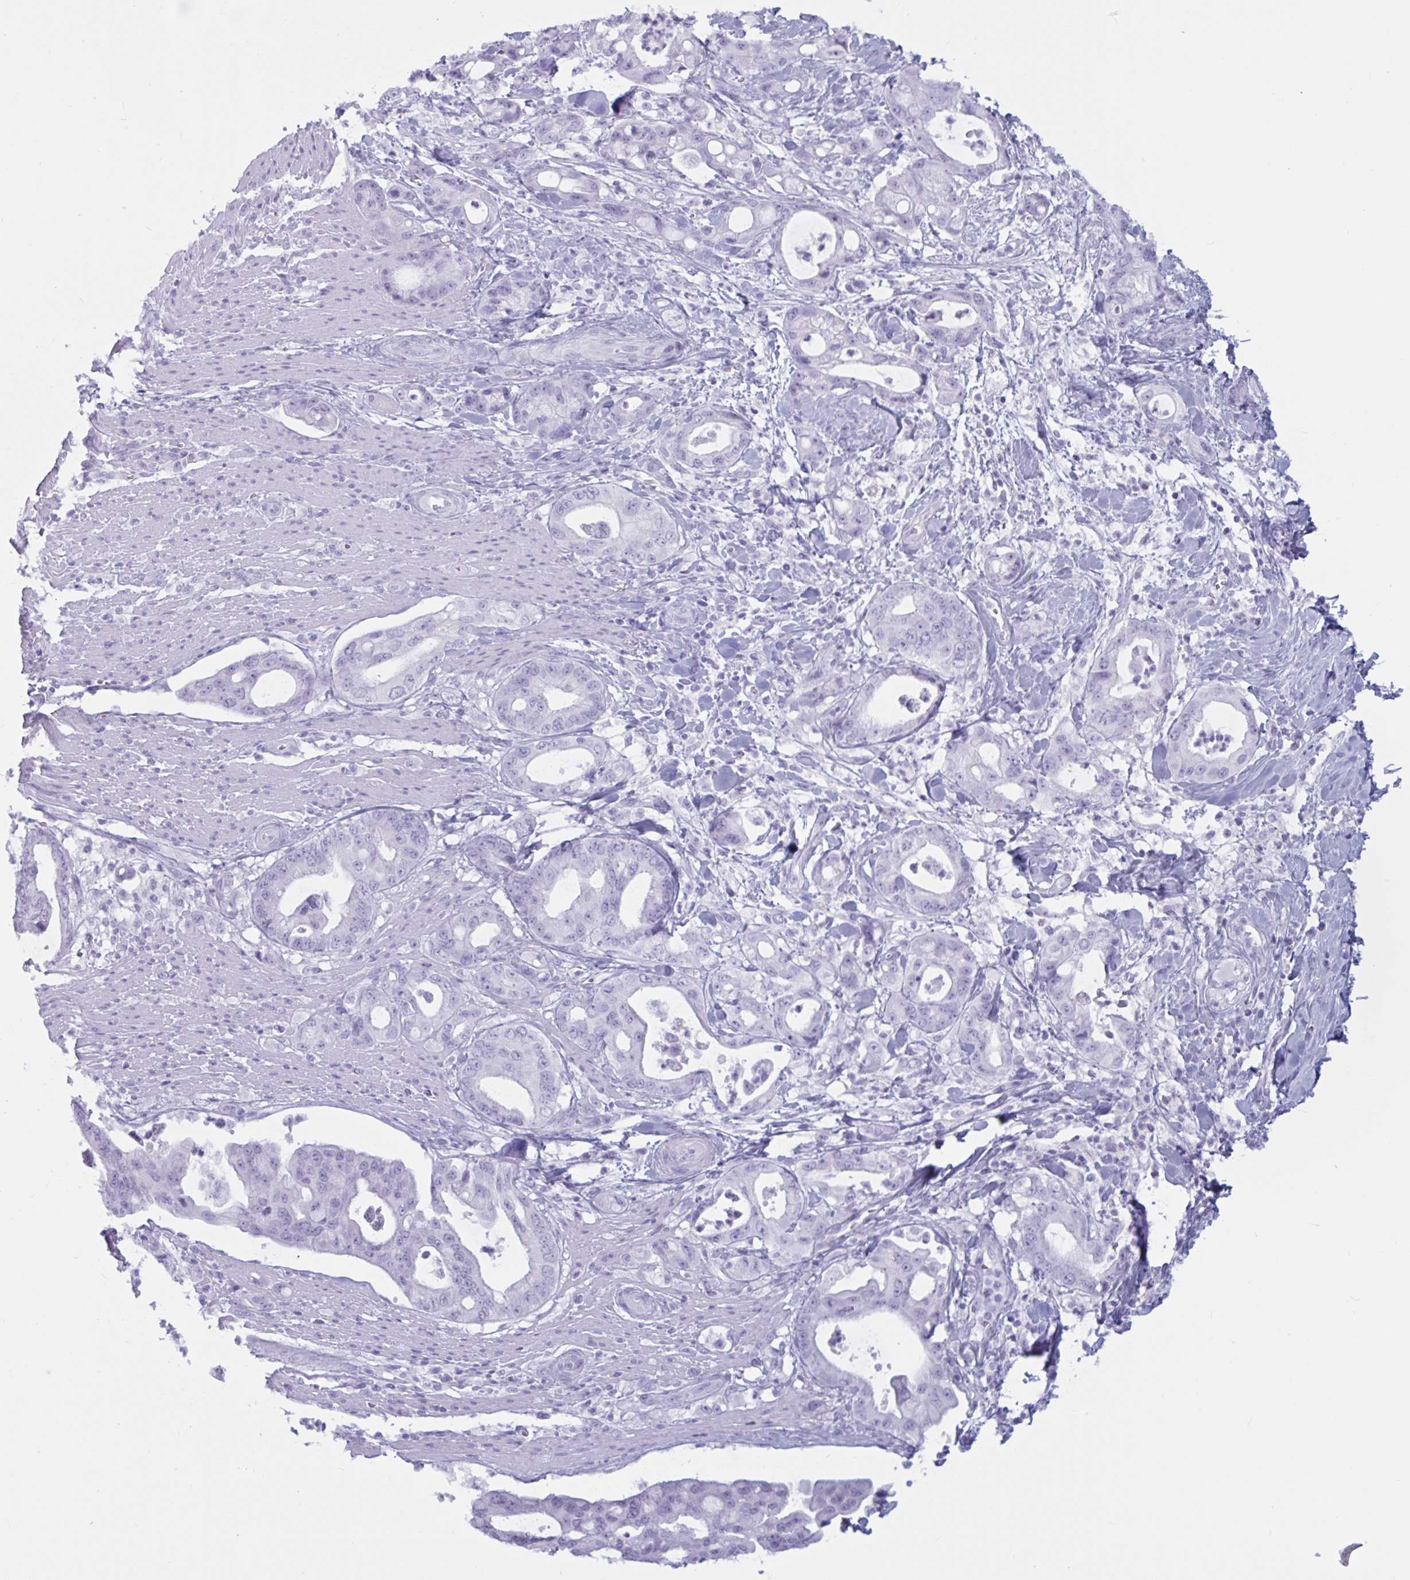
{"staining": {"intensity": "negative", "quantity": "none", "location": "none"}, "tissue": "pancreatic cancer", "cell_type": "Tumor cells", "image_type": "cancer", "snomed": [{"axis": "morphology", "description": "Adenocarcinoma, NOS"}, {"axis": "topography", "description": "Pancreas"}], "caption": "This image is of pancreatic cancer (adenocarcinoma) stained with immunohistochemistry (IHC) to label a protein in brown with the nuclei are counter-stained blue. There is no positivity in tumor cells. Nuclei are stained in blue.", "gene": "BBS10", "patient": {"sex": "male", "age": 68}}